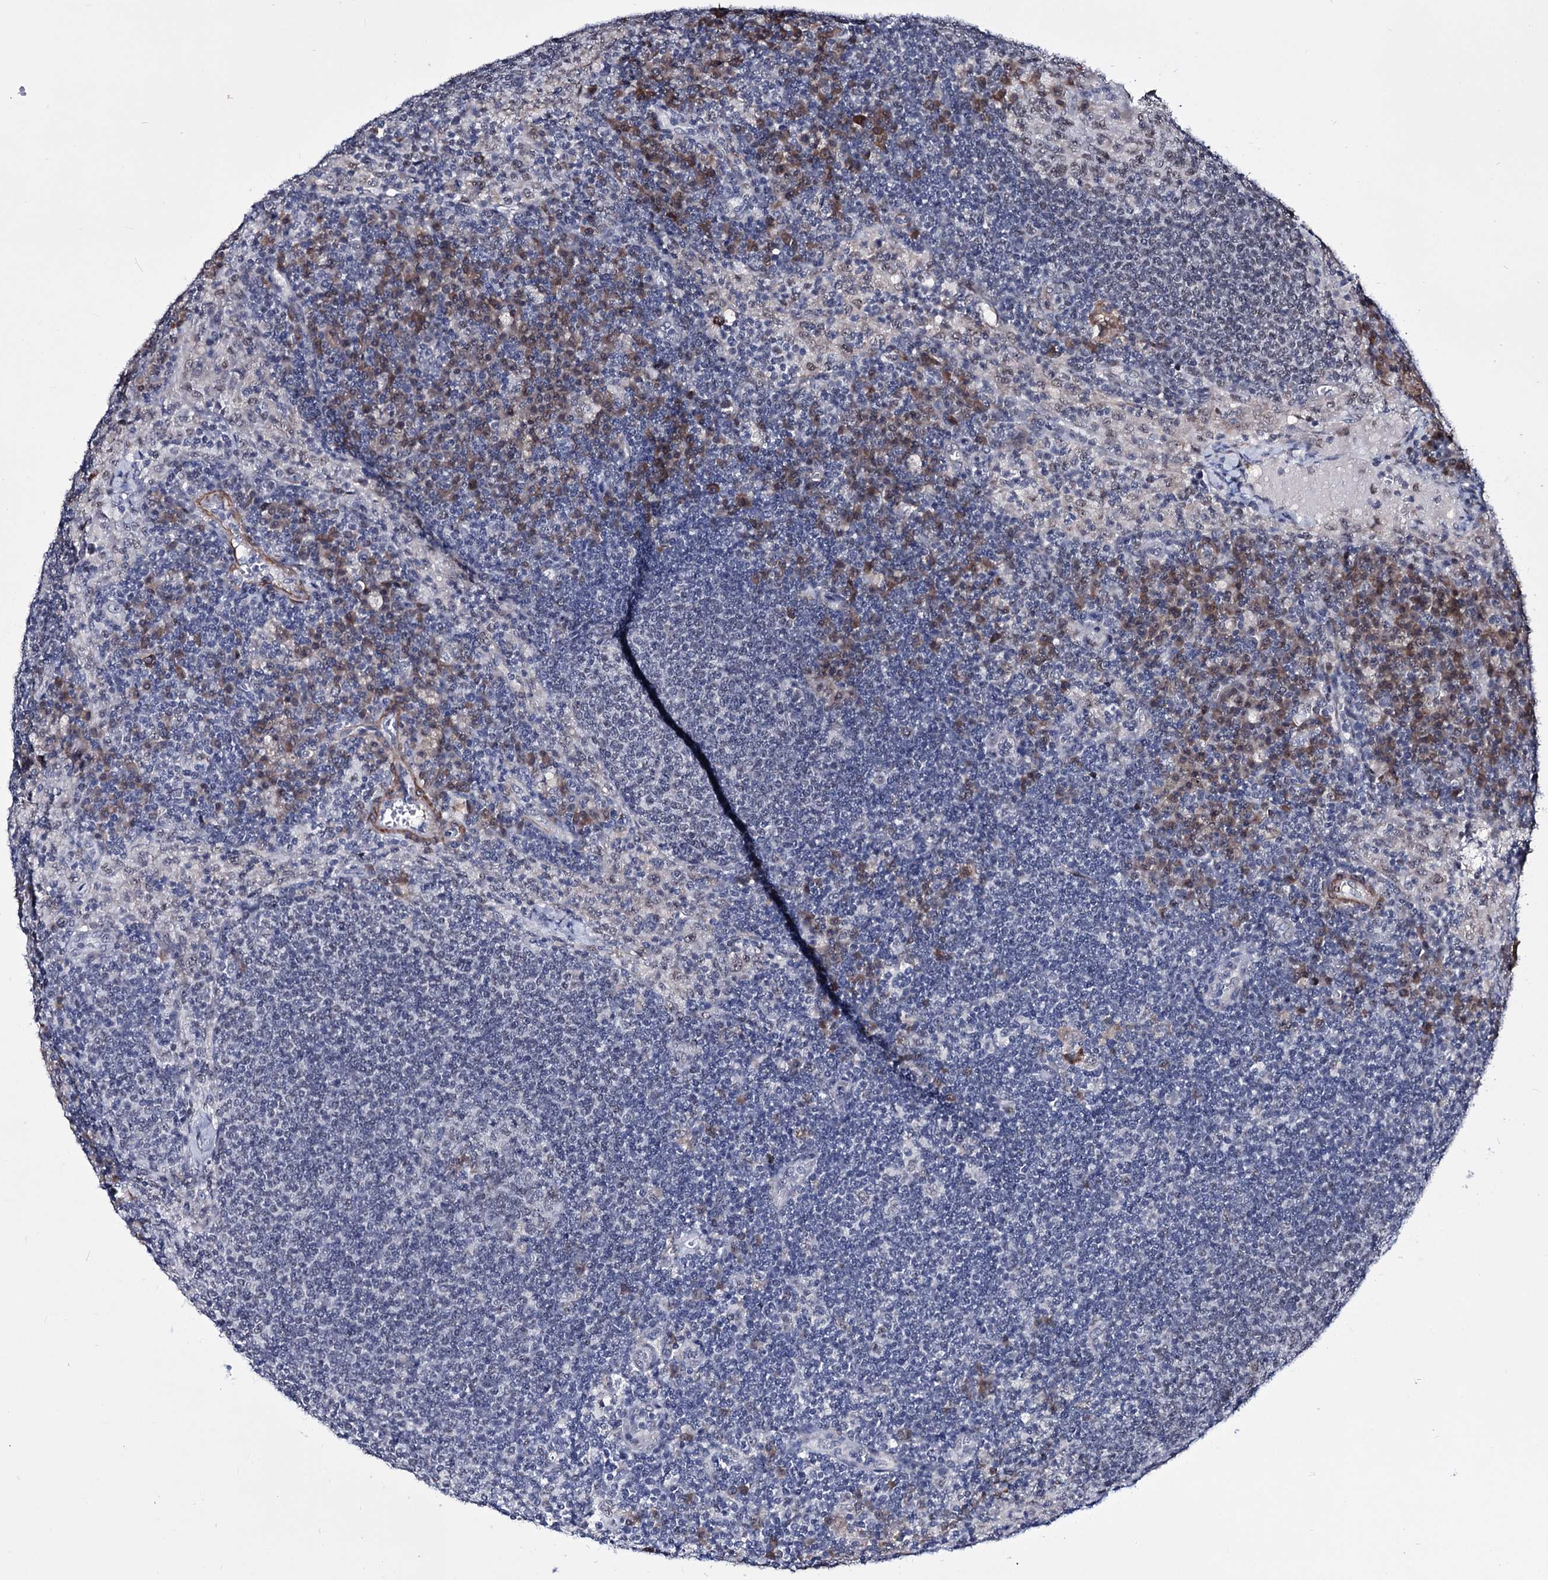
{"staining": {"intensity": "negative", "quantity": "none", "location": "none"}, "tissue": "lymph node", "cell_type": "Germinal center cells", "image_type": "normal", "snomed": [{"axis": "morphology", "description": "Normal tissue, NOS"}, {"axis": "topography", "description": "Lymph node"}], "caption": "A high-resolution micrograph shows immunohistochemistry staining of unremarkable lymph node, which exhibits no significant positivity in germinal center cells. Brightfield microscopy of immunohistochemistry stained with DAB (3,3'-diaminobenzidine) (brown) and hematoxylin (blue), captured at high magnification.", "gene": "PPRC1", "patient": {"sex": "female", "age": 70}}